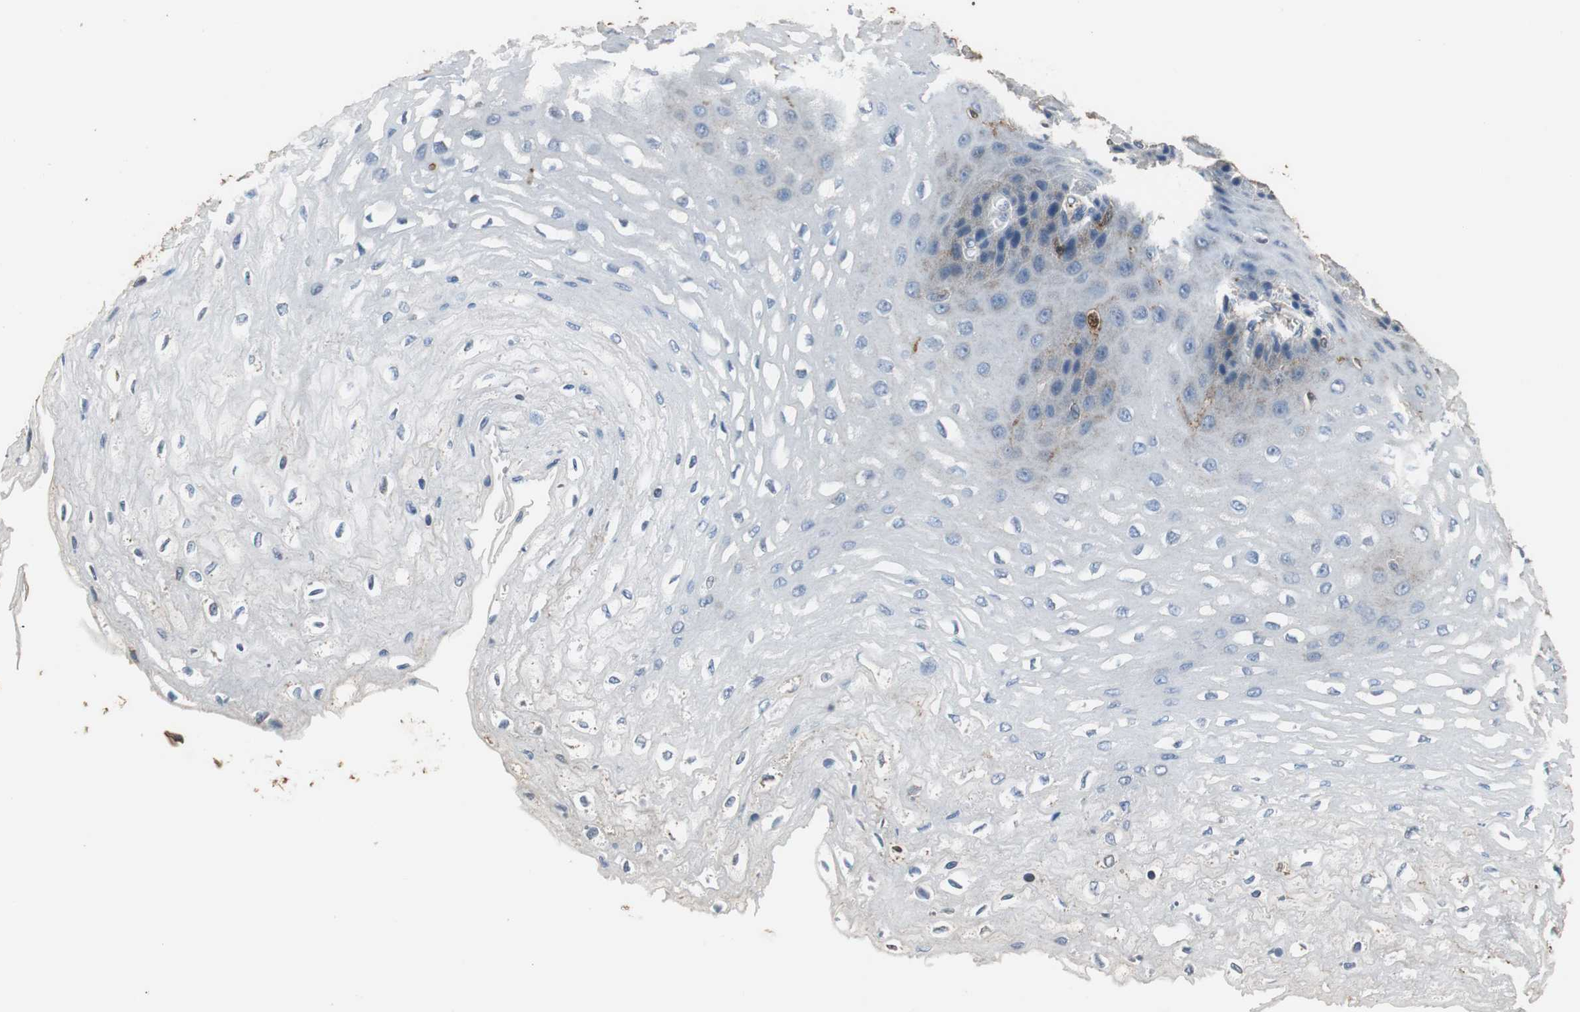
{"staining": {"intensity": "negative", "quantity": "none", "location": "none"}, "tissue": "esophagus", "cell_type": "Squamous epithelial cells", "image_type": "normal", "snomed": [{"axis": "morphology", "description": "Normal tissue, NOS"}, {"axis": "topography", "description": "Esophagus"}], "caption": "The micrograph reveals no significant positivity in squamous epithelial cells of esophagus.", "gene": "PRKRA", "patient": {"sex": "female", "age": 72}}